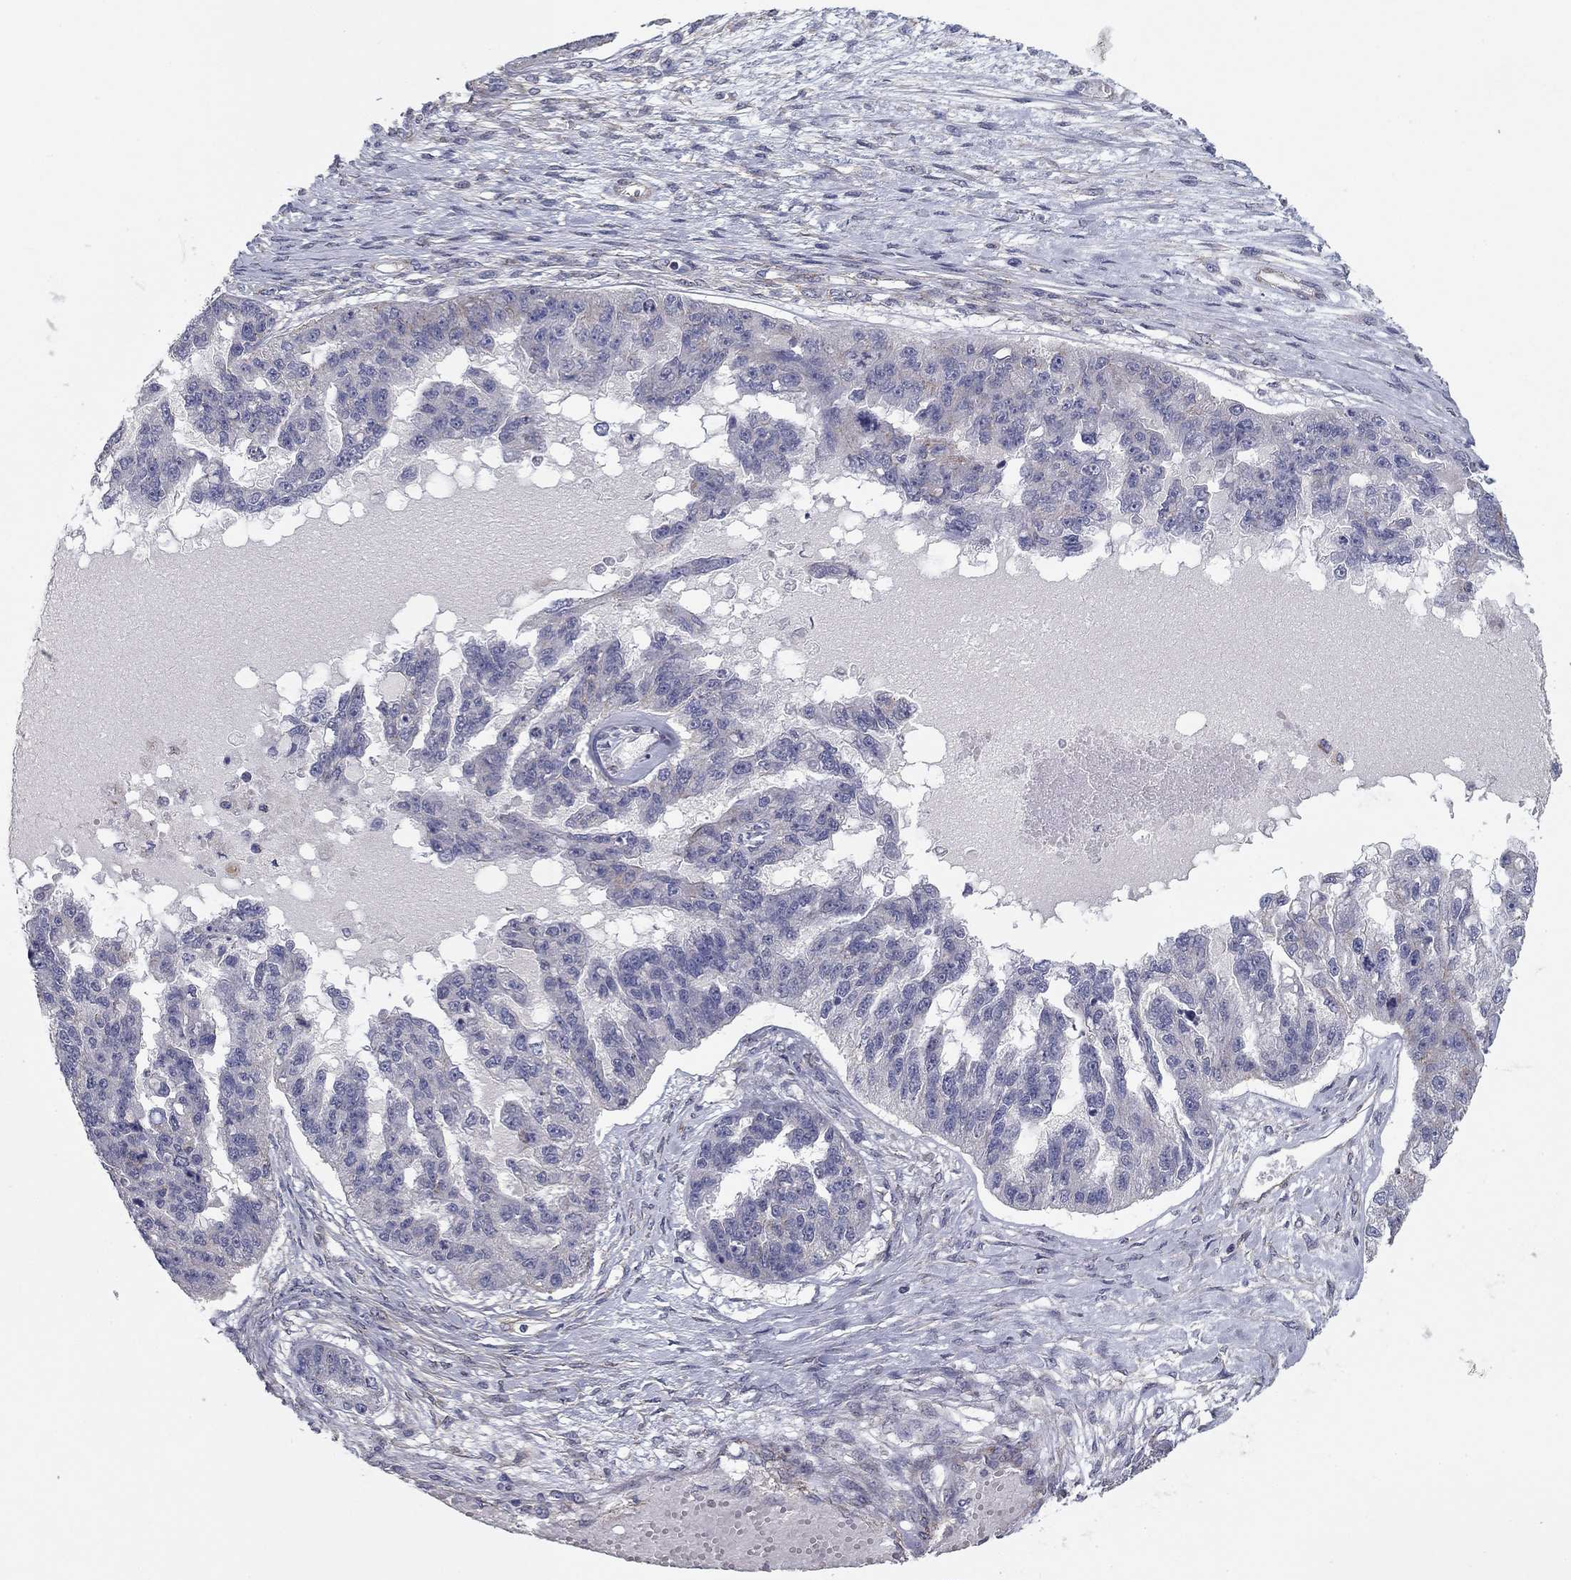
{"staining": {"intensity": "negative", "quantity": "none", "location": "none"}, "tissue": "ovarian cancer", "cell_type": "Tumor cells", "image_type": "cancer", "snomed": [{"axis": "morphology", "description": "Cystadenocarcinoma, serous, NOS"}, {"axis": "topography", "description": "Ovary"}], "caption": "The image demonstrates no significant expression in tumor cells of serous cystadenocarcinoma (ovarian).", "gene": "SEPTIN3", "patient": {"sex": "female", "age": 58}}